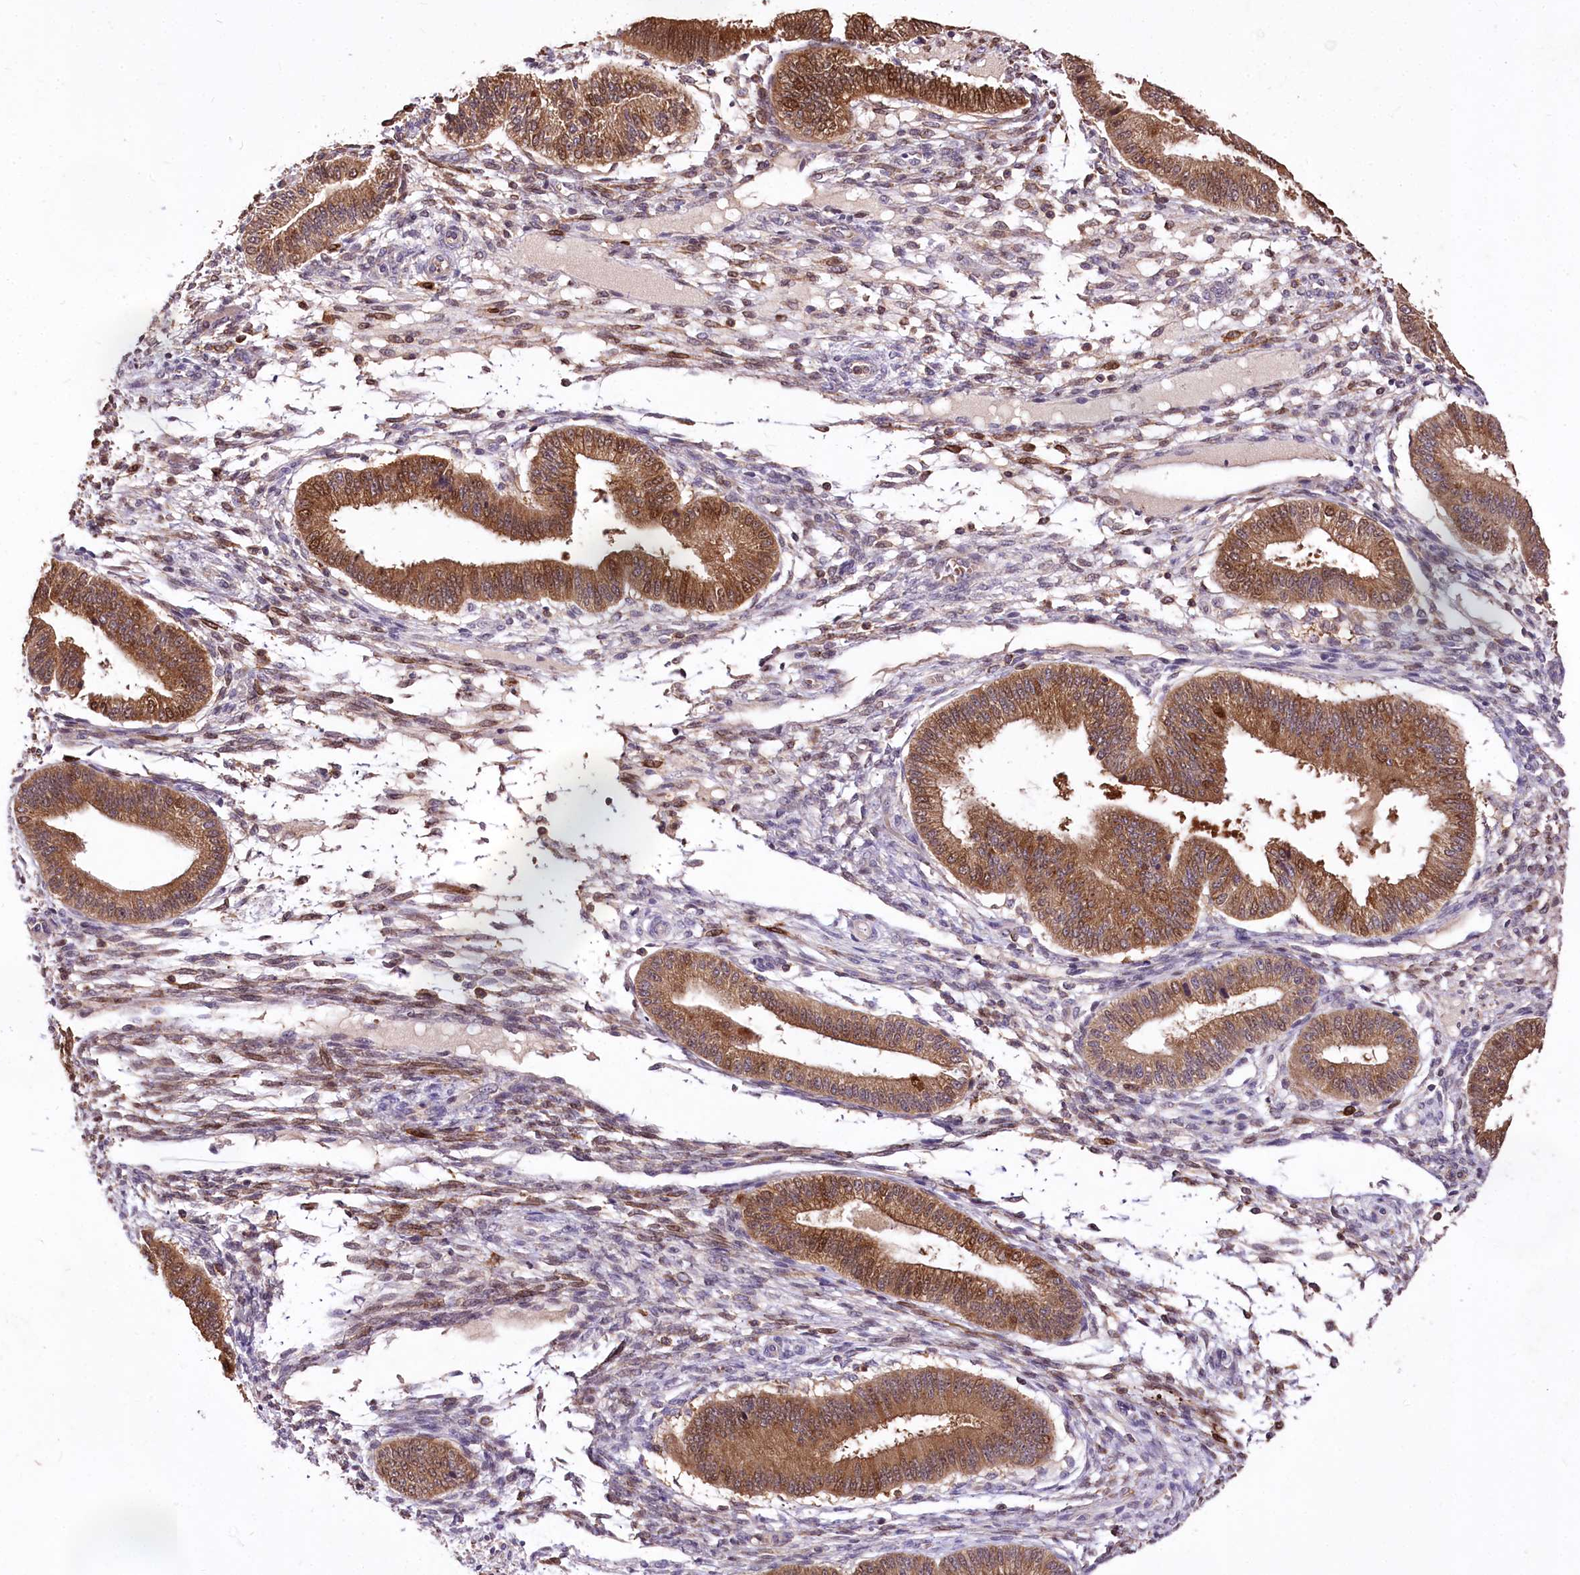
{"staining": {"intensity": "moderate", "quantity": "<25%", "location": "cytoplasmic/membranous,nuclear"}, "tissue": "endometrium", "cell_type": "Cells in endometrial stroma", "image_type": "normal", "snomed": [{"axis": "morphology", "description": "Normal tissue, NOS"}, {"axis": "topography", "description": "Endometrium"}], "caption": "IHC staining of unremarkable endometrium, which demonstrates low levels of moderate cytoplasmic/membranous,nuclear staining in about <25% of cells in endometrial stroma indicating moderate cytoplasmic/membranous,nuclear protein staining. The staining was performed using DAB (brown) for protein detection and nuclei were counterstained in hematoxylin (blue).", "gene": "SERGEF", "patient": {"sex": "female", "age": 39}}